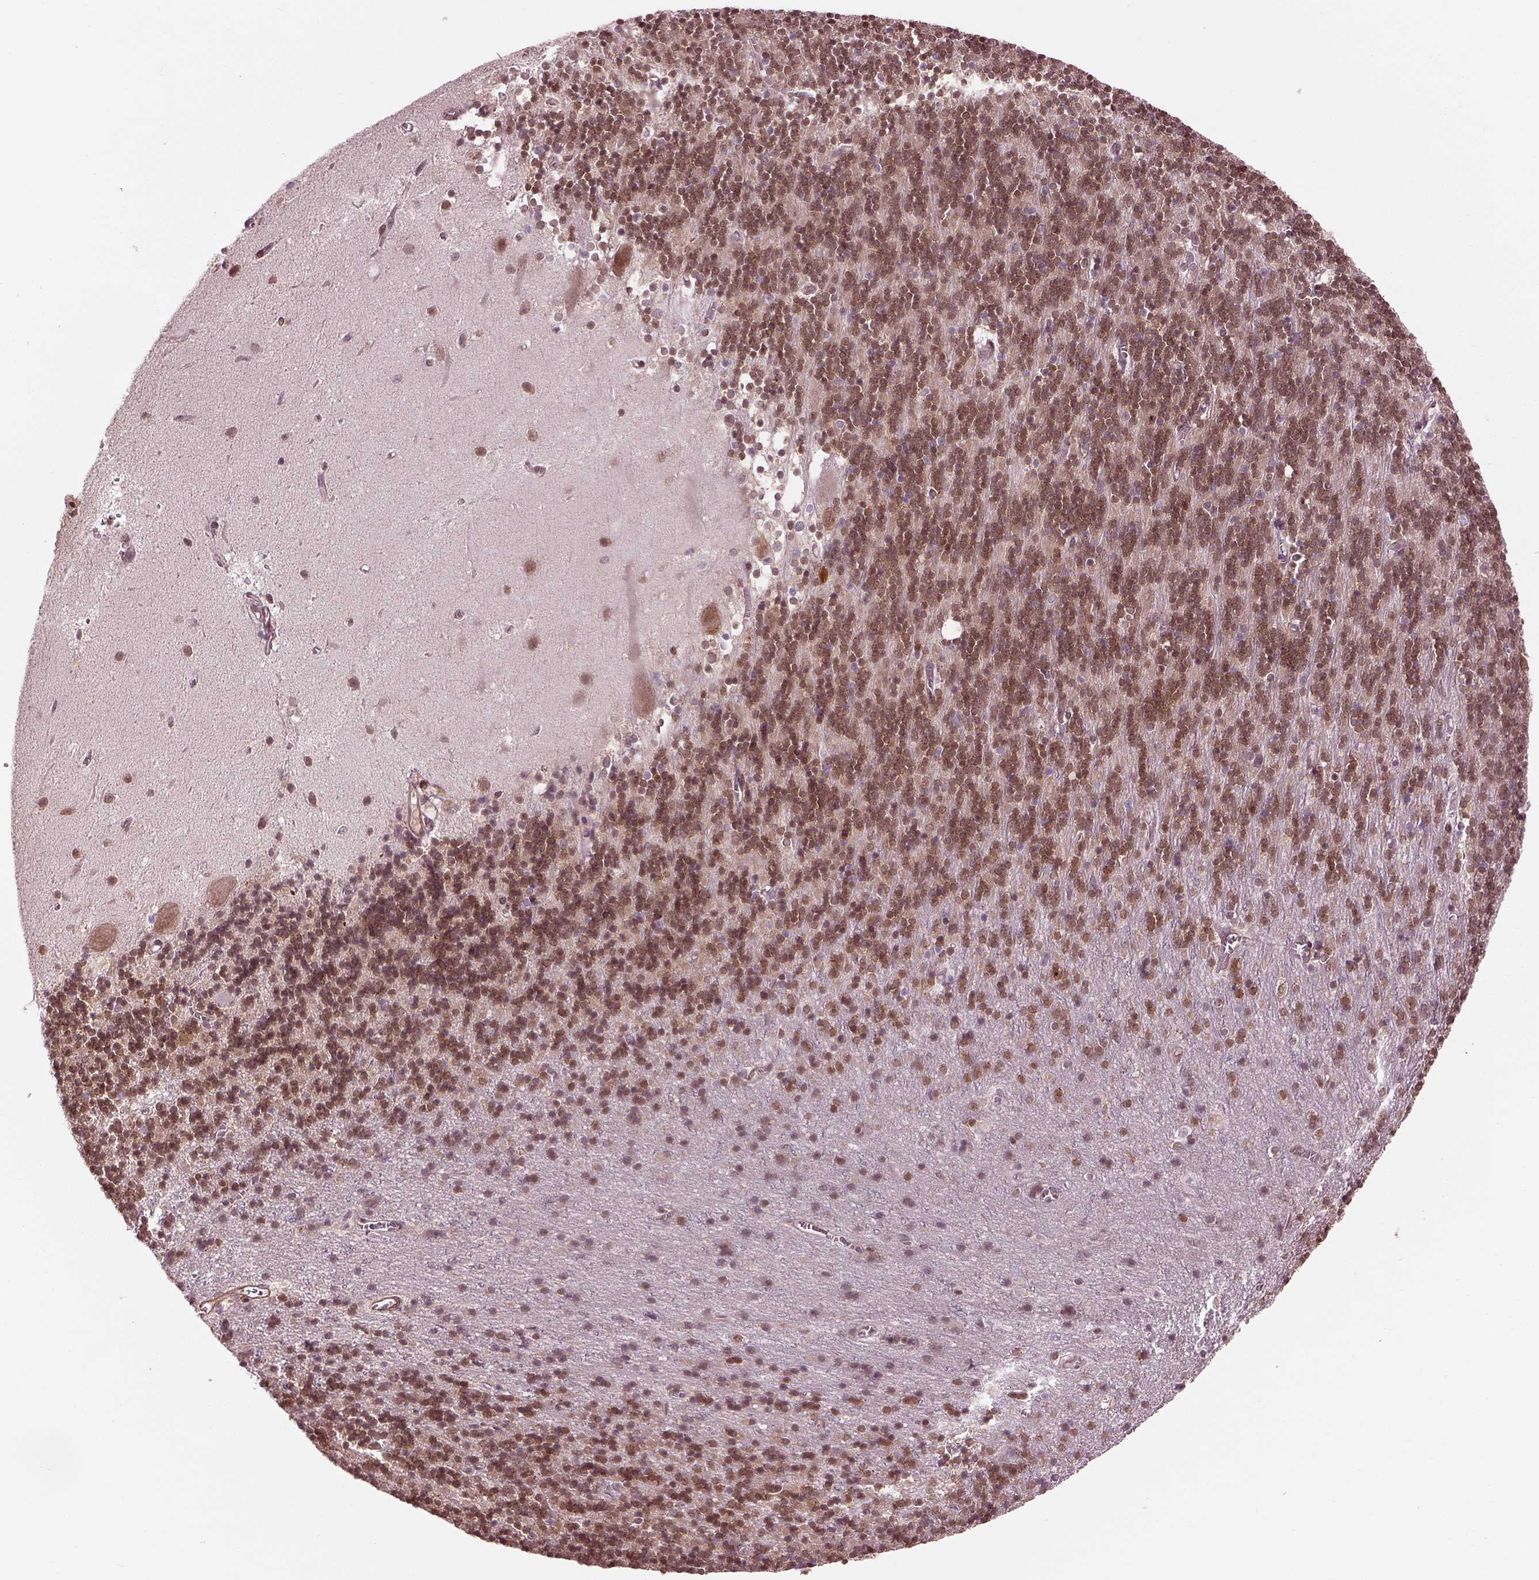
{"staining": {"intensity": "moderate", "quantity": "25%-75%", "location": "cytoplasmic/membranous"}, "tissue": "cerebellum", "cell_type": "Cells in granular layer", "image_type": "normal", "snomed": [{"axis": "morphology", "description": "Normal tissue, NOS"}, {"axis": "topography", "description": "Cerebellum"}], "caption": "Moderate cytoplasmic/membranous staining is seen in about 25%-75% of cells in granular layer in benign cerebellum. The protein of interest is stained brown, and the nuclei are stained in blue (DAB (3,3'-diaminobenzidine) IHC with brightfield microscopy, high magnification).", "gene": "LSM14A", "patient": {"sex": "male", "age": 70}}